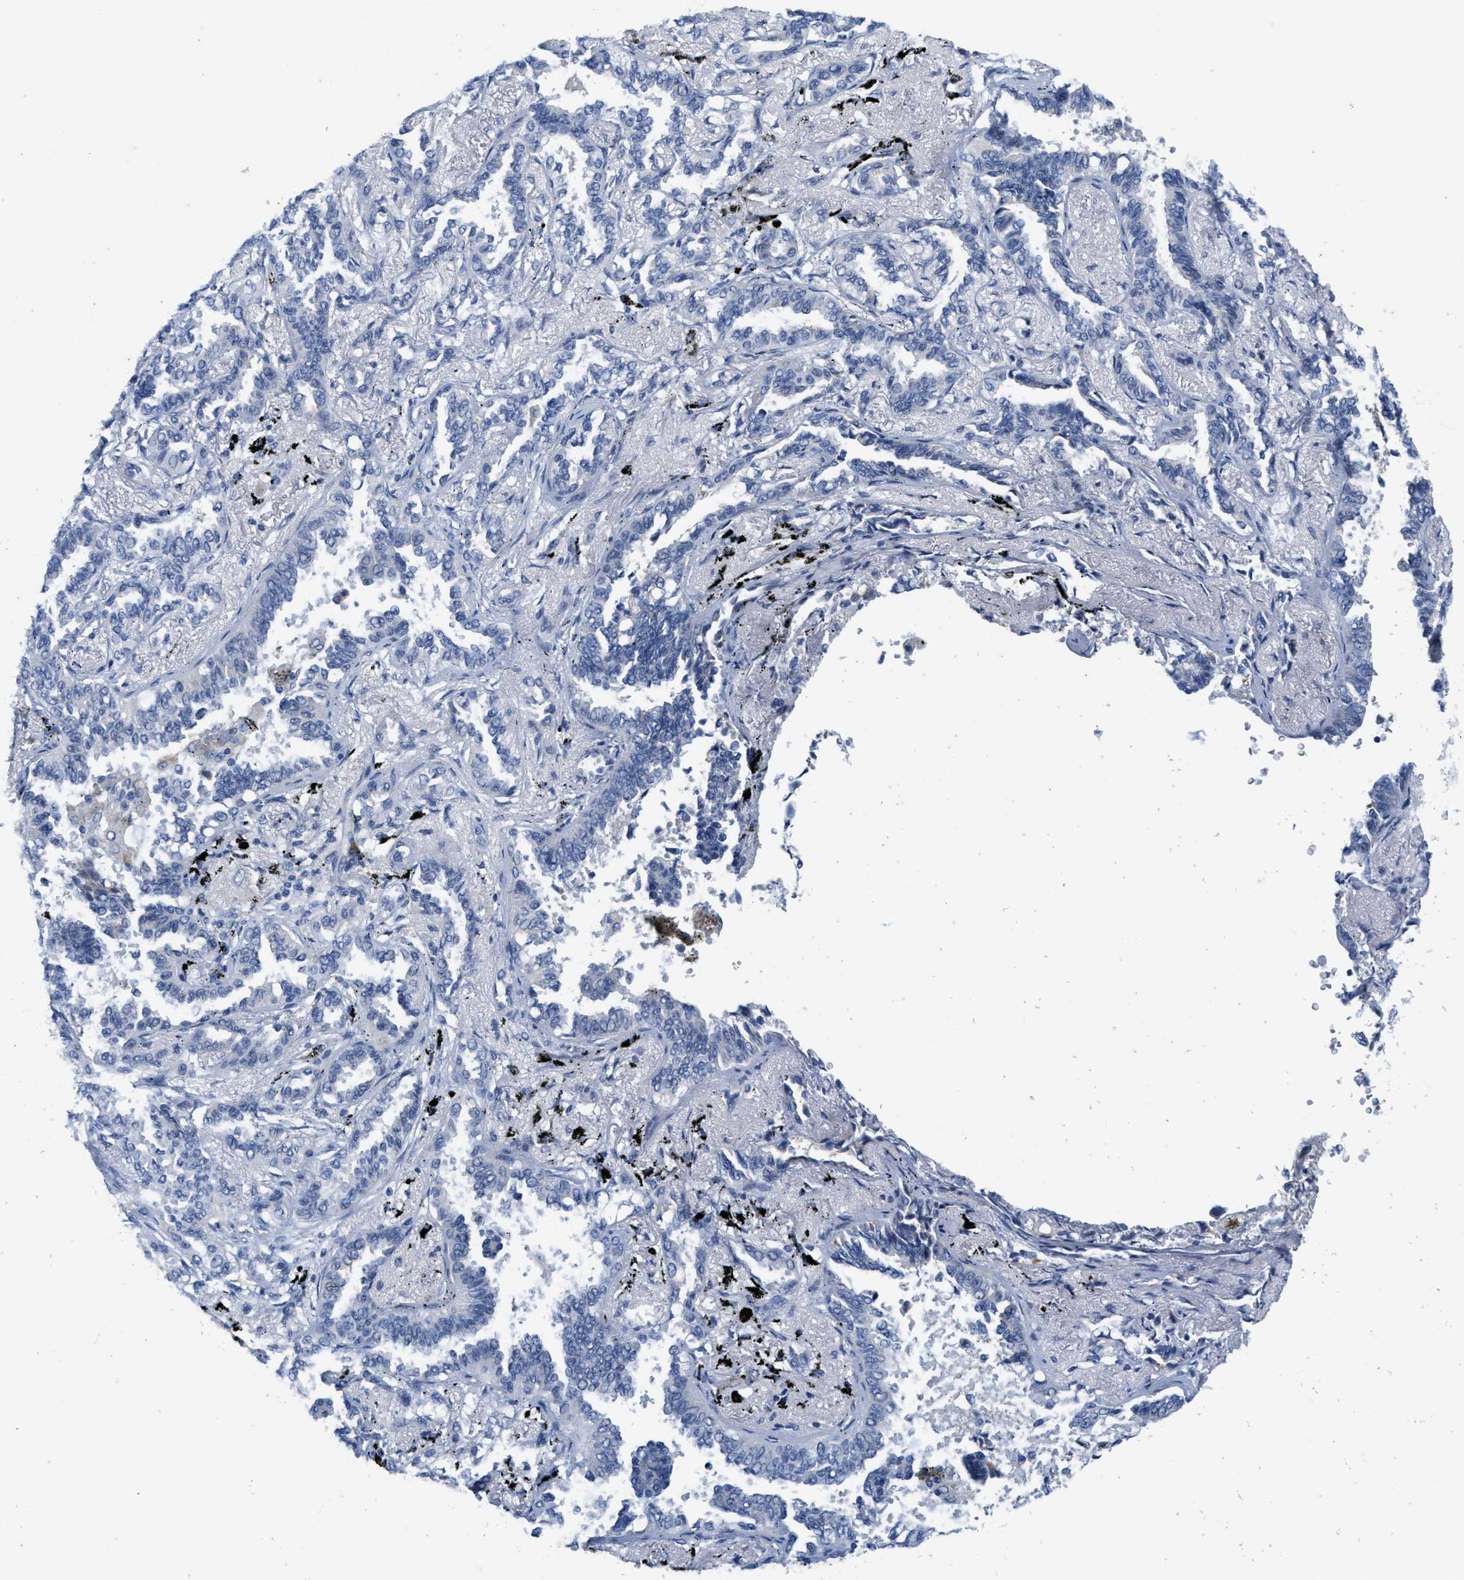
{"staining": {"intensity": "negative", "quantity": "none", "location": "none"}, "tissue": "lung cancer", "cell_type": "Tumor cells", "image_type": "cancer", "snomed": [{"axis": "morphology", "description": "Adenocarcinoma, NOS"}, {"axis": "topography", "description": "Lung"}], "caption": "This is a photomicrograph of immunohistochemistry staining of lung cancer, which shows no positivity in tumor cells.", "gene": "ABCB11", "patient": {"sex": "male", "age": 59}}